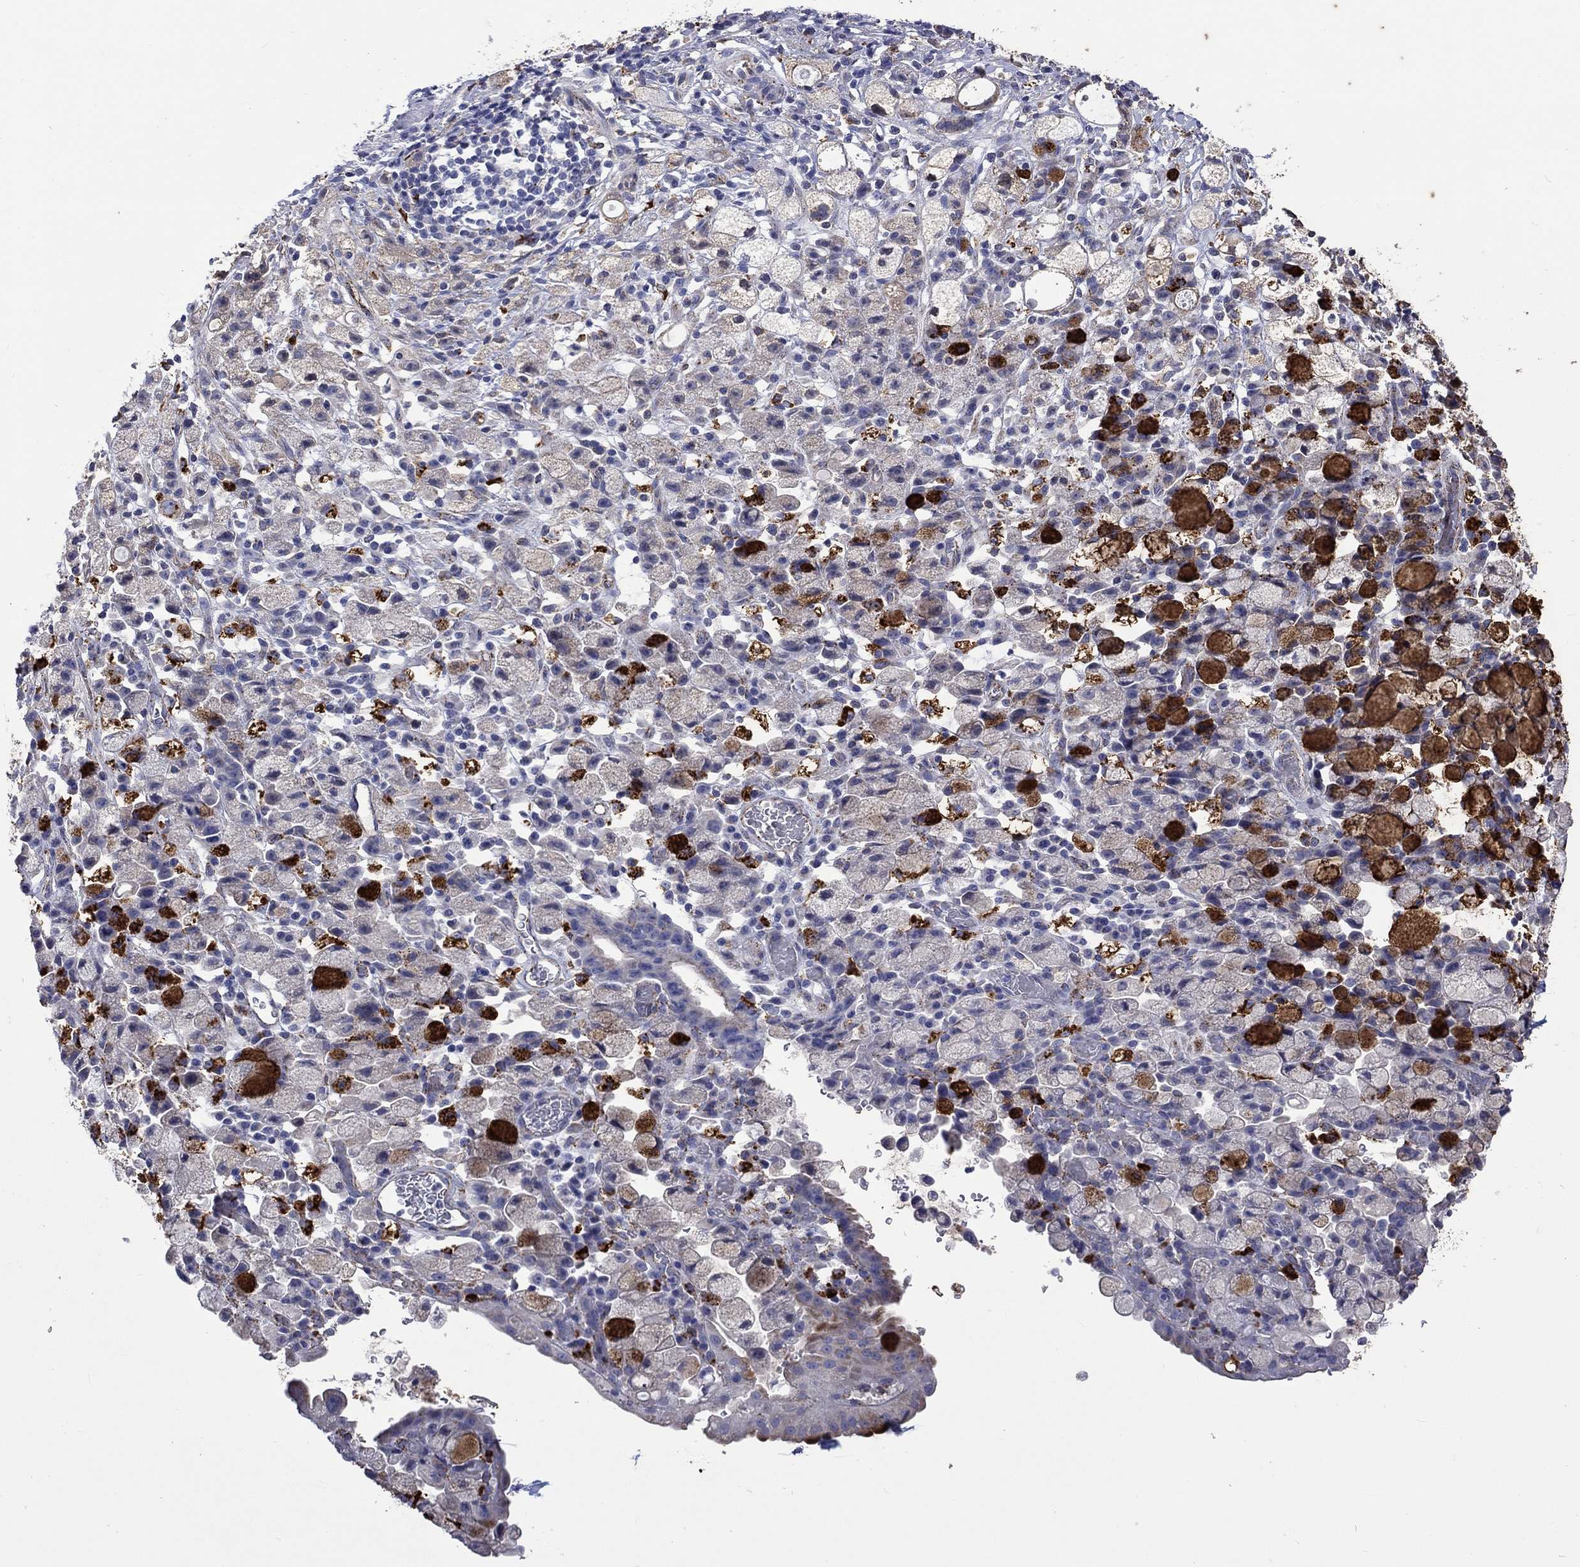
{"staining": {"intensity": "strong", "quantity": "<25%", "location": "cytoplasmic/membranous"}, "tissue": "stomach cancer", "cell_type": "Tumor cells", "image_type": "cancer", "snomed": [{"axis": "morphology", "description": "Adenocarcinoma, NOS"}, {"axis": "topography", "description": "Stomach"}], "caption": "Immunohistochemistry of stomach cancer (adenocarcinoma) demonstrates medium levels of strong cytoplasmic/membranous positivity in about <25% of tumor cells. (DAB IHC, brown staining for protein, blue staining for nuclei).", "gene": "CTSB", "patient": {"sex": "male", "age": 58}}